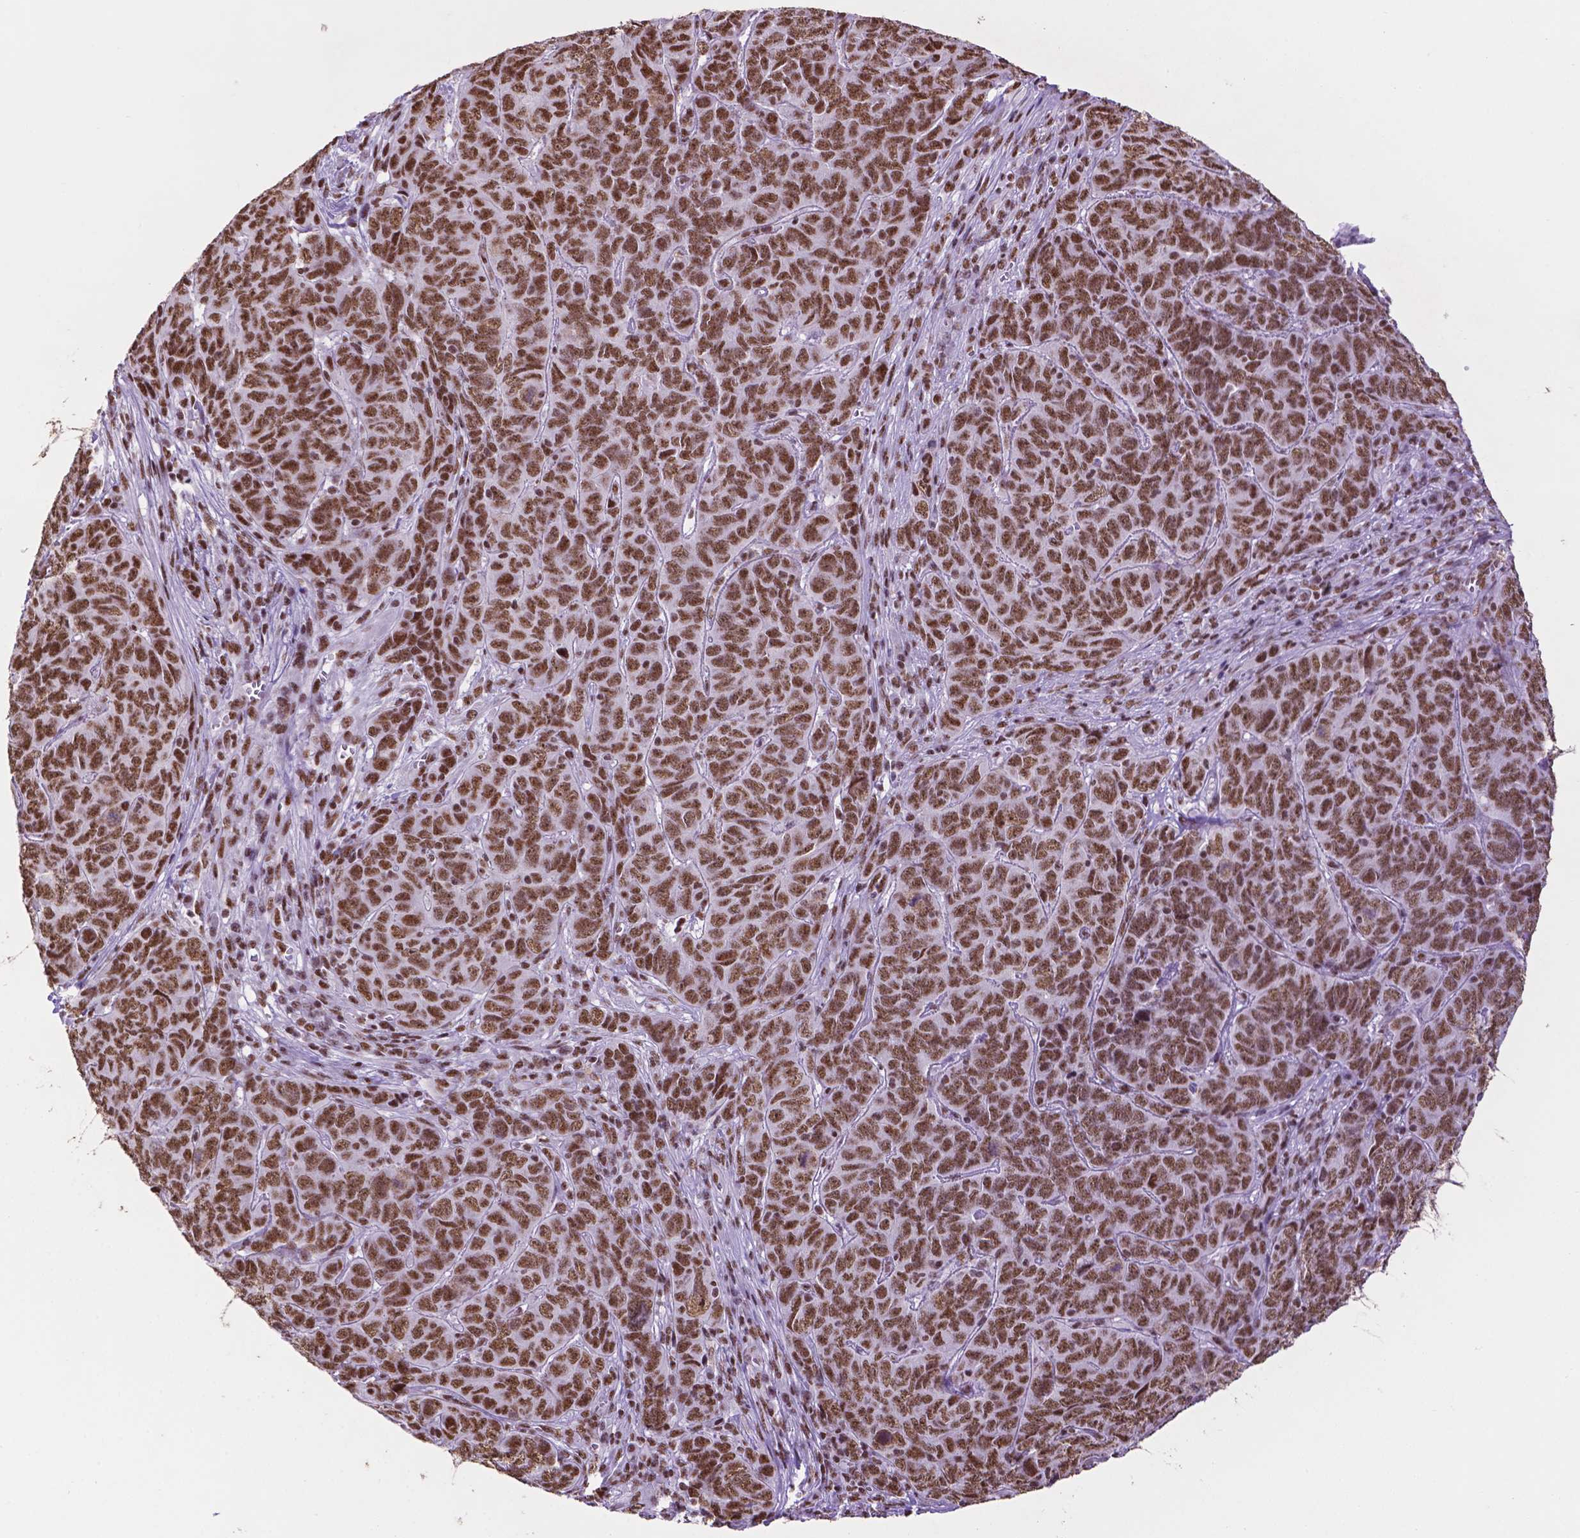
{"staining": {"intensity": "moderate", "quantity": ">75%", "location": "nuclear"}, "tissue": "skin cancer", "cell_type": "Tumor cells", "image_type": "cancer", "snomed": [{"axis": "morphology", "description": "Squamous cell carcinoma, NOS"}, {"axis": "topography", "description": "Skin"}, {"axis": "topography", "description": "Anal"}], "caption": "This image shows skin squamous cell carcinoma stained with immunohistochemistry (IHC) to label a protein in brown. The nuclear of tumor cells show moderate positivity for the protein. Nuclei are counter-stained blue.", "gene": "CCAR2", "patient": {"sex": "female", "age": 51}}